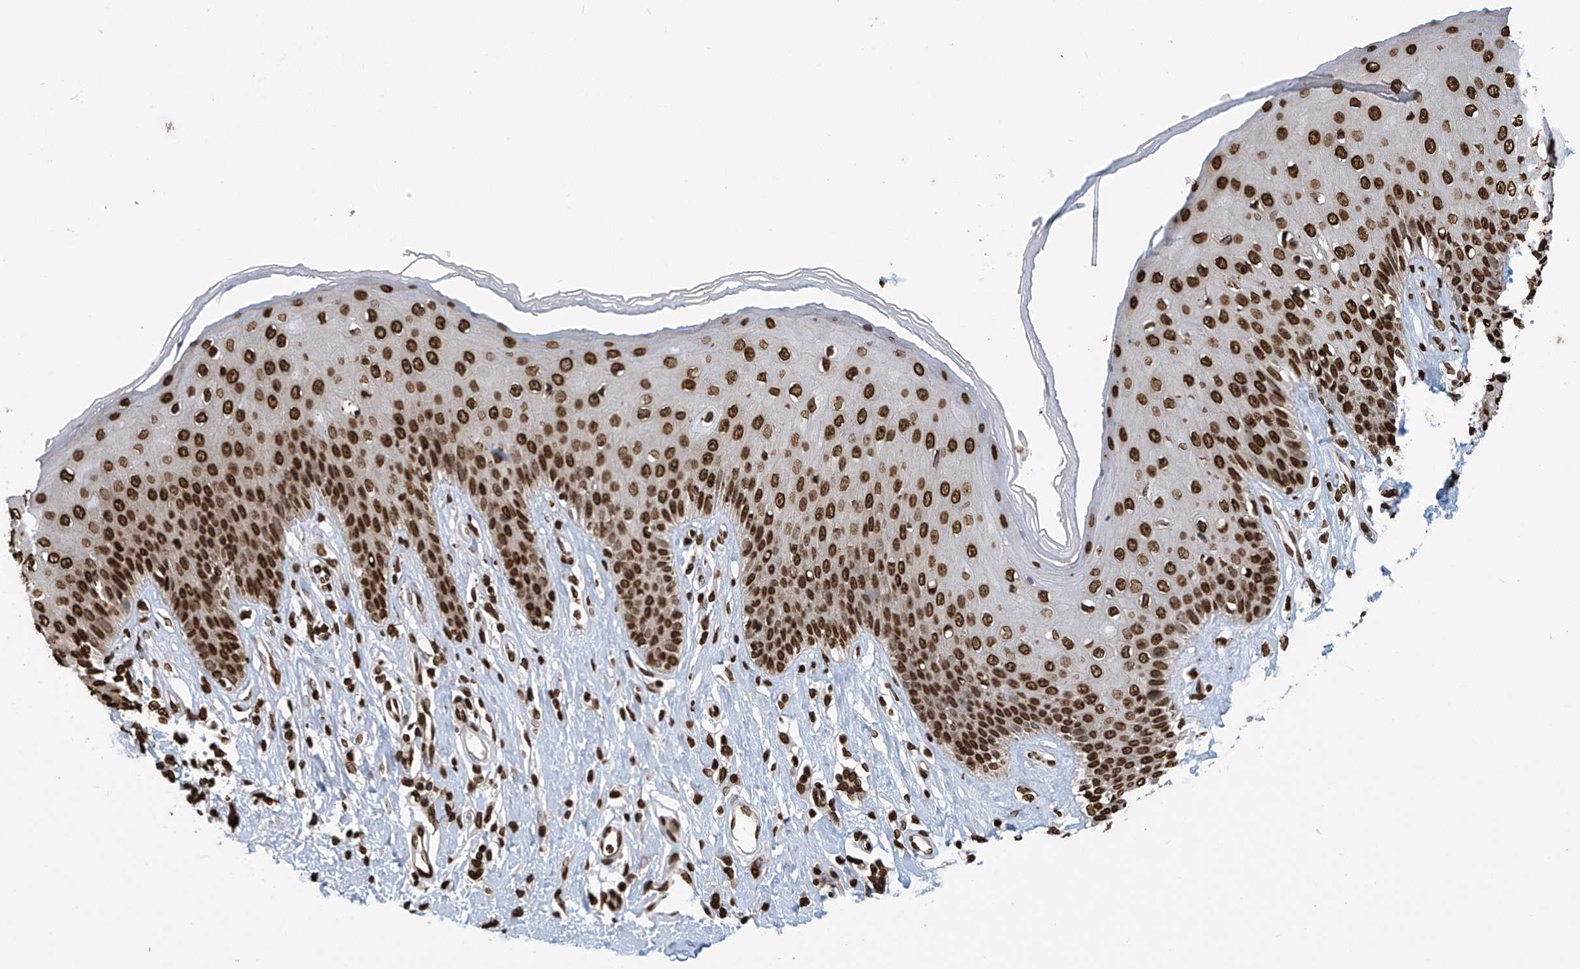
{"staining": {"intensity": "strong", "quantity": ">75%", "location": "nuclear"}, "tissue": "skin", "cell_type": "Epidermal cells", "image_type": "normal", "snomed": [{"axis": "morphology", "description": "Normal tissue, NOS"}, {"axis": "morphology", "description": "Squamous cell carcinoma, NOS"}, {"axis": "topography", "description": "Vulva"}], "caption": "Immunohistochemical staining of normal human skin shows high levels of strong nuclear positivity in about >75% of epidermal cells.", "gene": "DPPA2", "patient": {"sex": "female", "age": 85}}